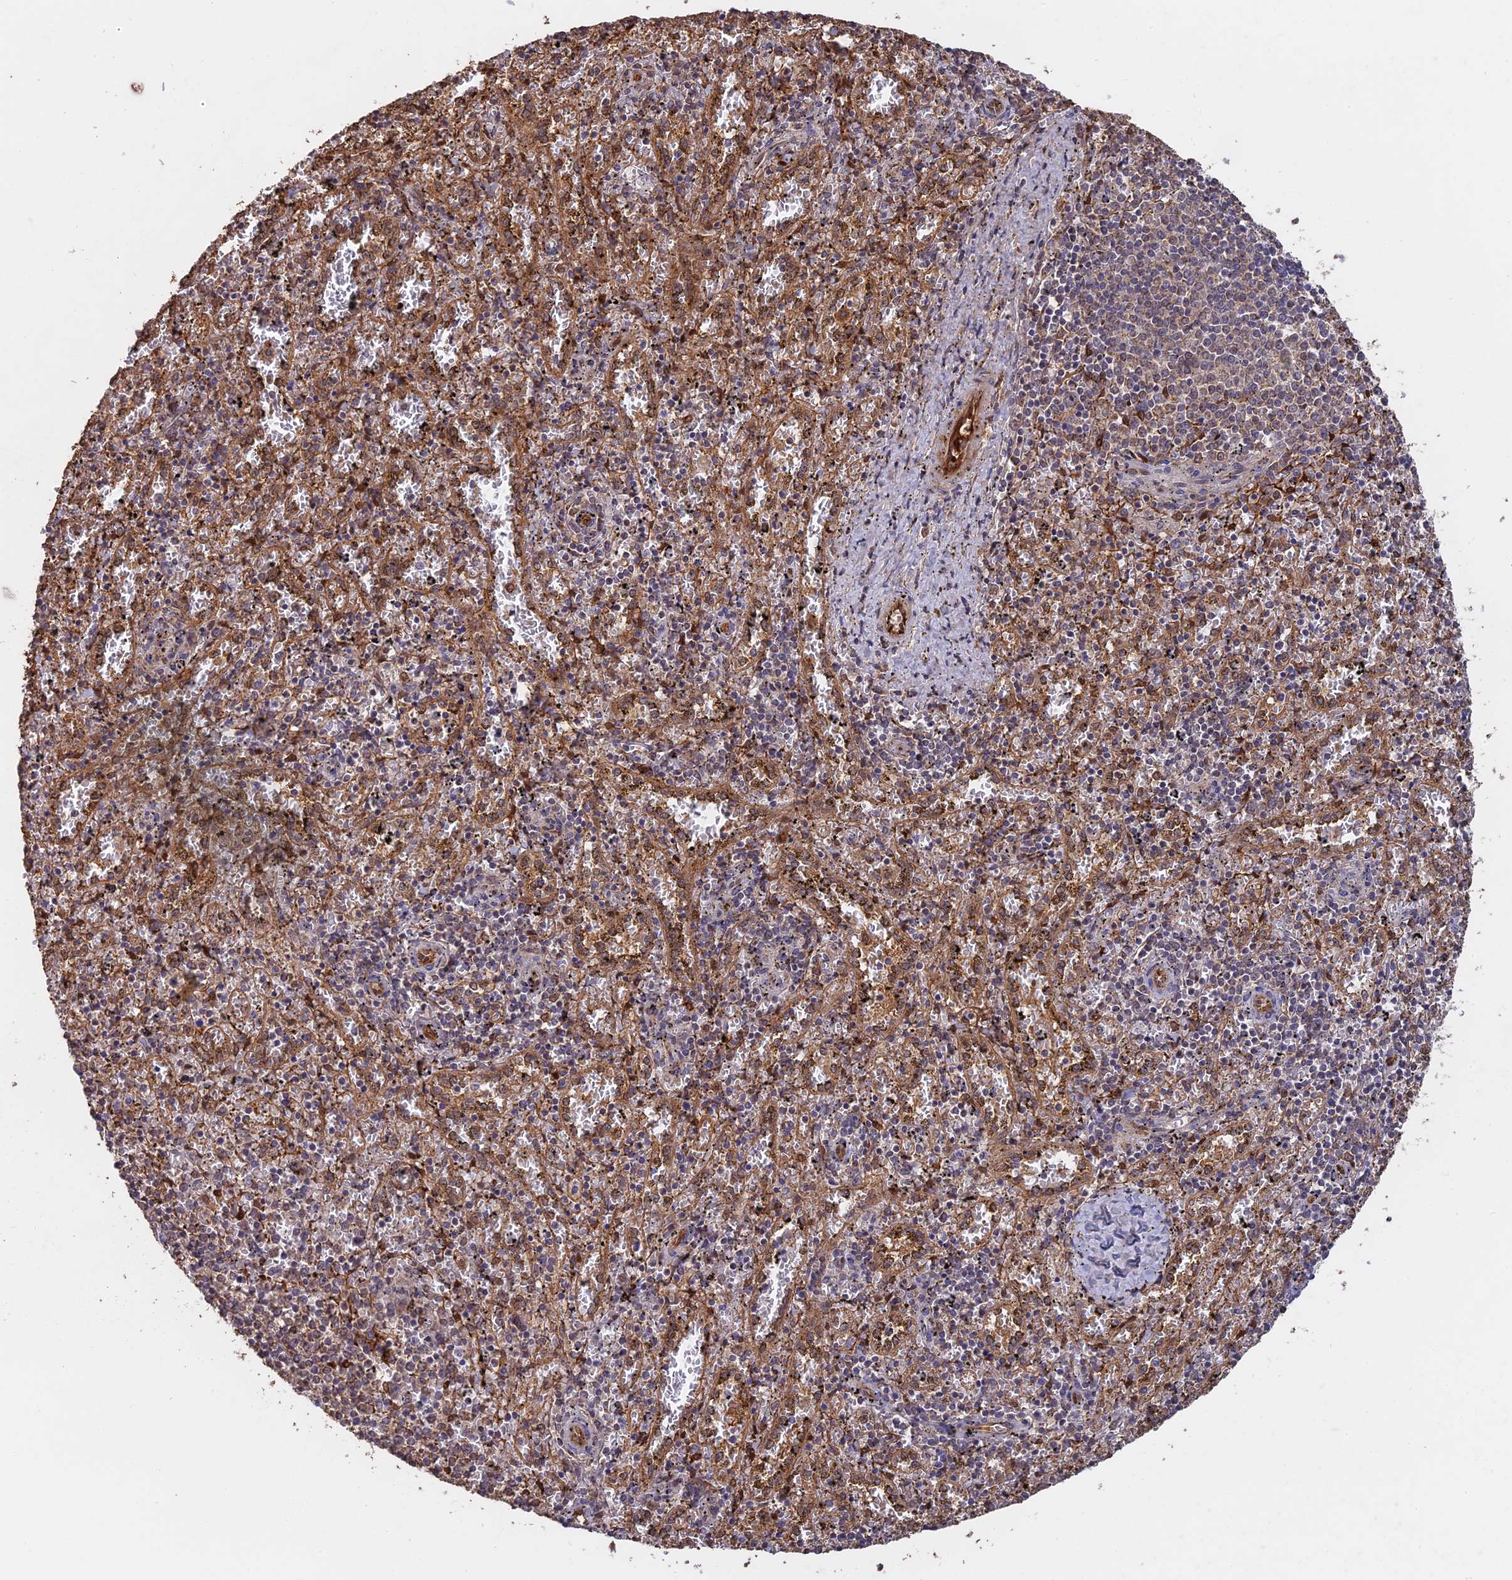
{"staining": {"intensity": "moderate", "quantity": "<25%", "location": "cytoplasmic/membranous"}, "tissue": "spleen", "cell_type": "Cells in red pulp", "image_type": "normal", "snomed": [{"axis": "morphology", "description": "Normal tissue, NOS"}, {"axis": "topography", "description": "Spleen"}], "caption": "IHC of normal spleen exhibits low levels of moderate cytoplasmic/membranous expression in about <25% of cells in red pulp.", "gene": "SAC3D1", "patient": {"sex": "male", "age": 11}}